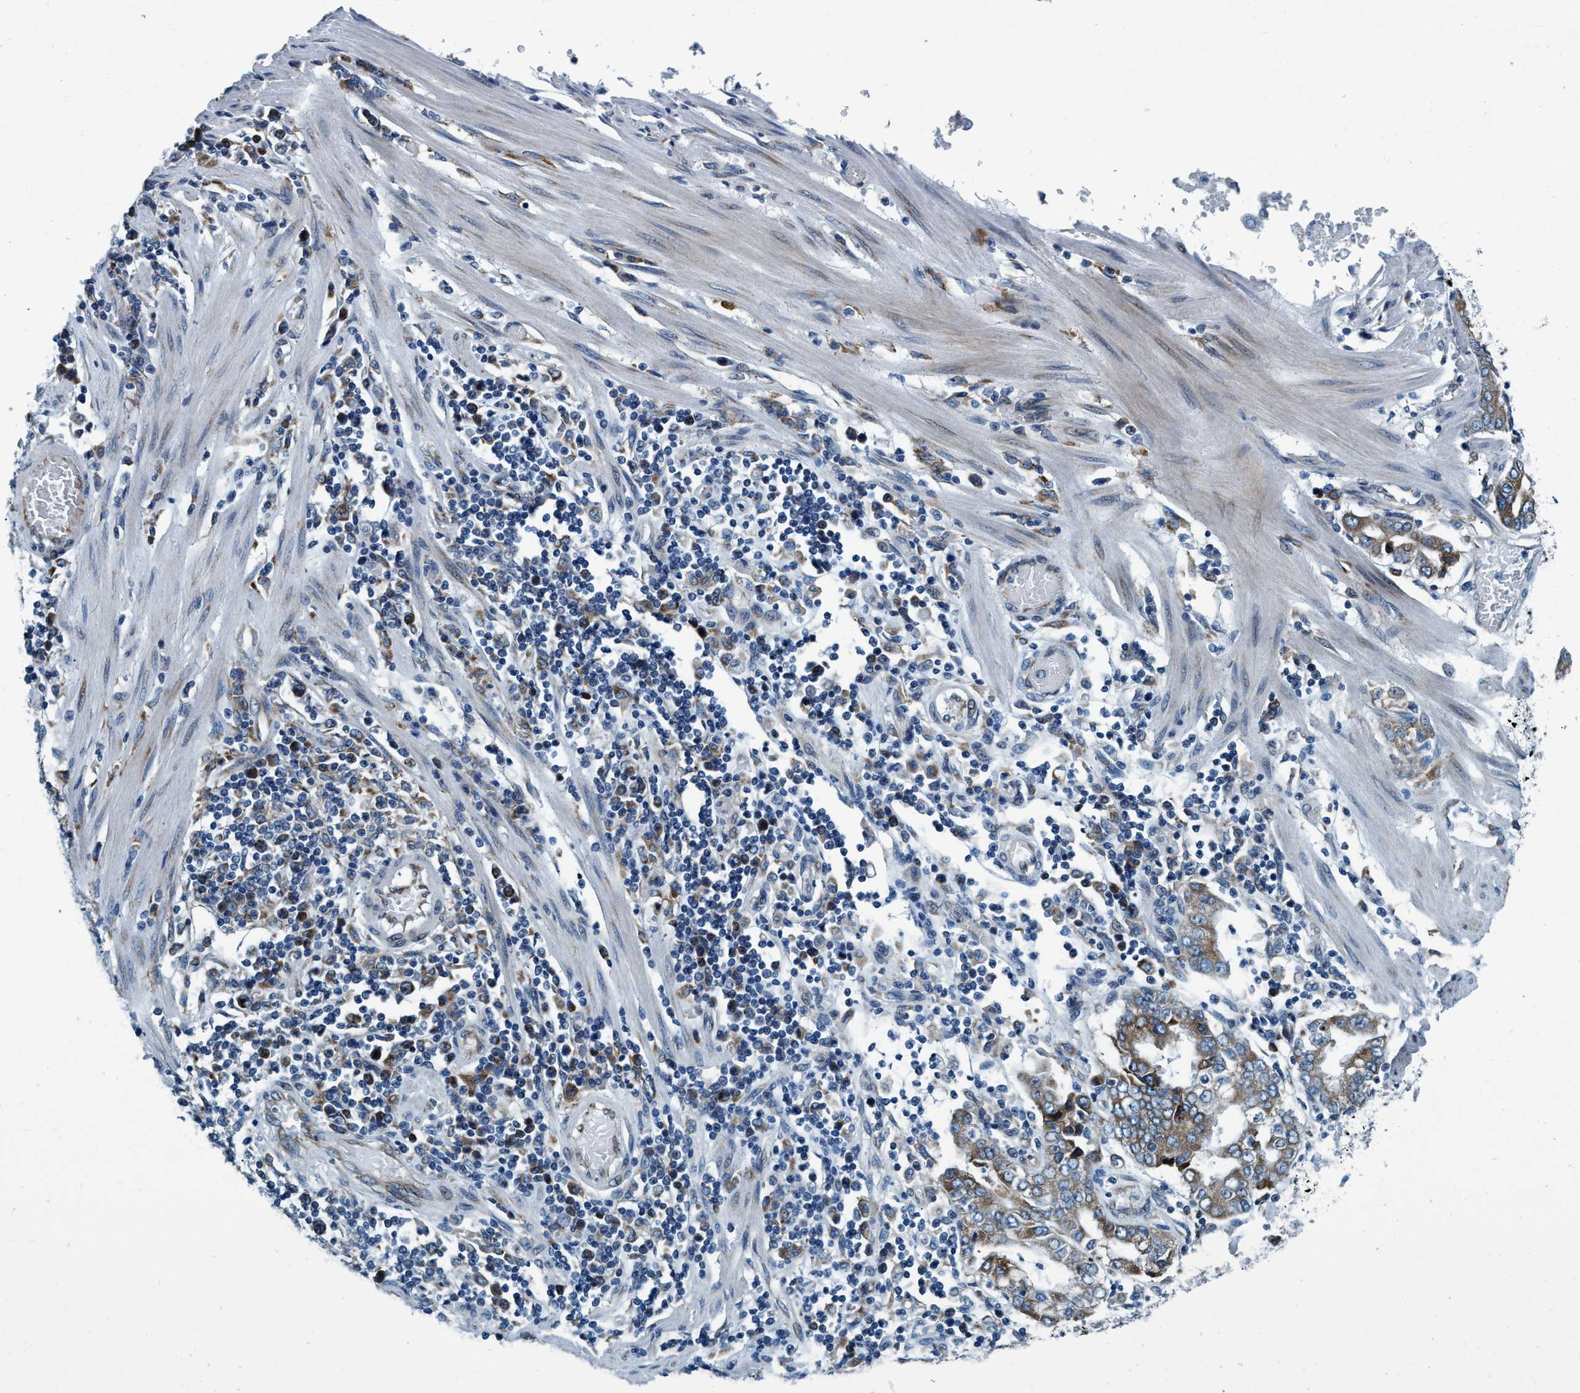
{"staining": {"intensity": "moderate", "quantity": ">75%", "location": "cytoplasmic/membranous"}, "tissue": "stomach cancer", "cell_type": "Tumor cells", "image_type": "cancer", "snomed": [{"axis": "morphology", "description": "Adenocarcinoma, NOS"}, {"axis": "topography", "description": "Stomach"}], "caption": "DAB immunohistochemical staining of stomach cancer (adenocarcinoma) shows moderate cytoplasmic/membranous protein staining in approximately >75% of tumor cells.", "gene": "ARMC9", "patient": {"sex": "male", "age": 76}}